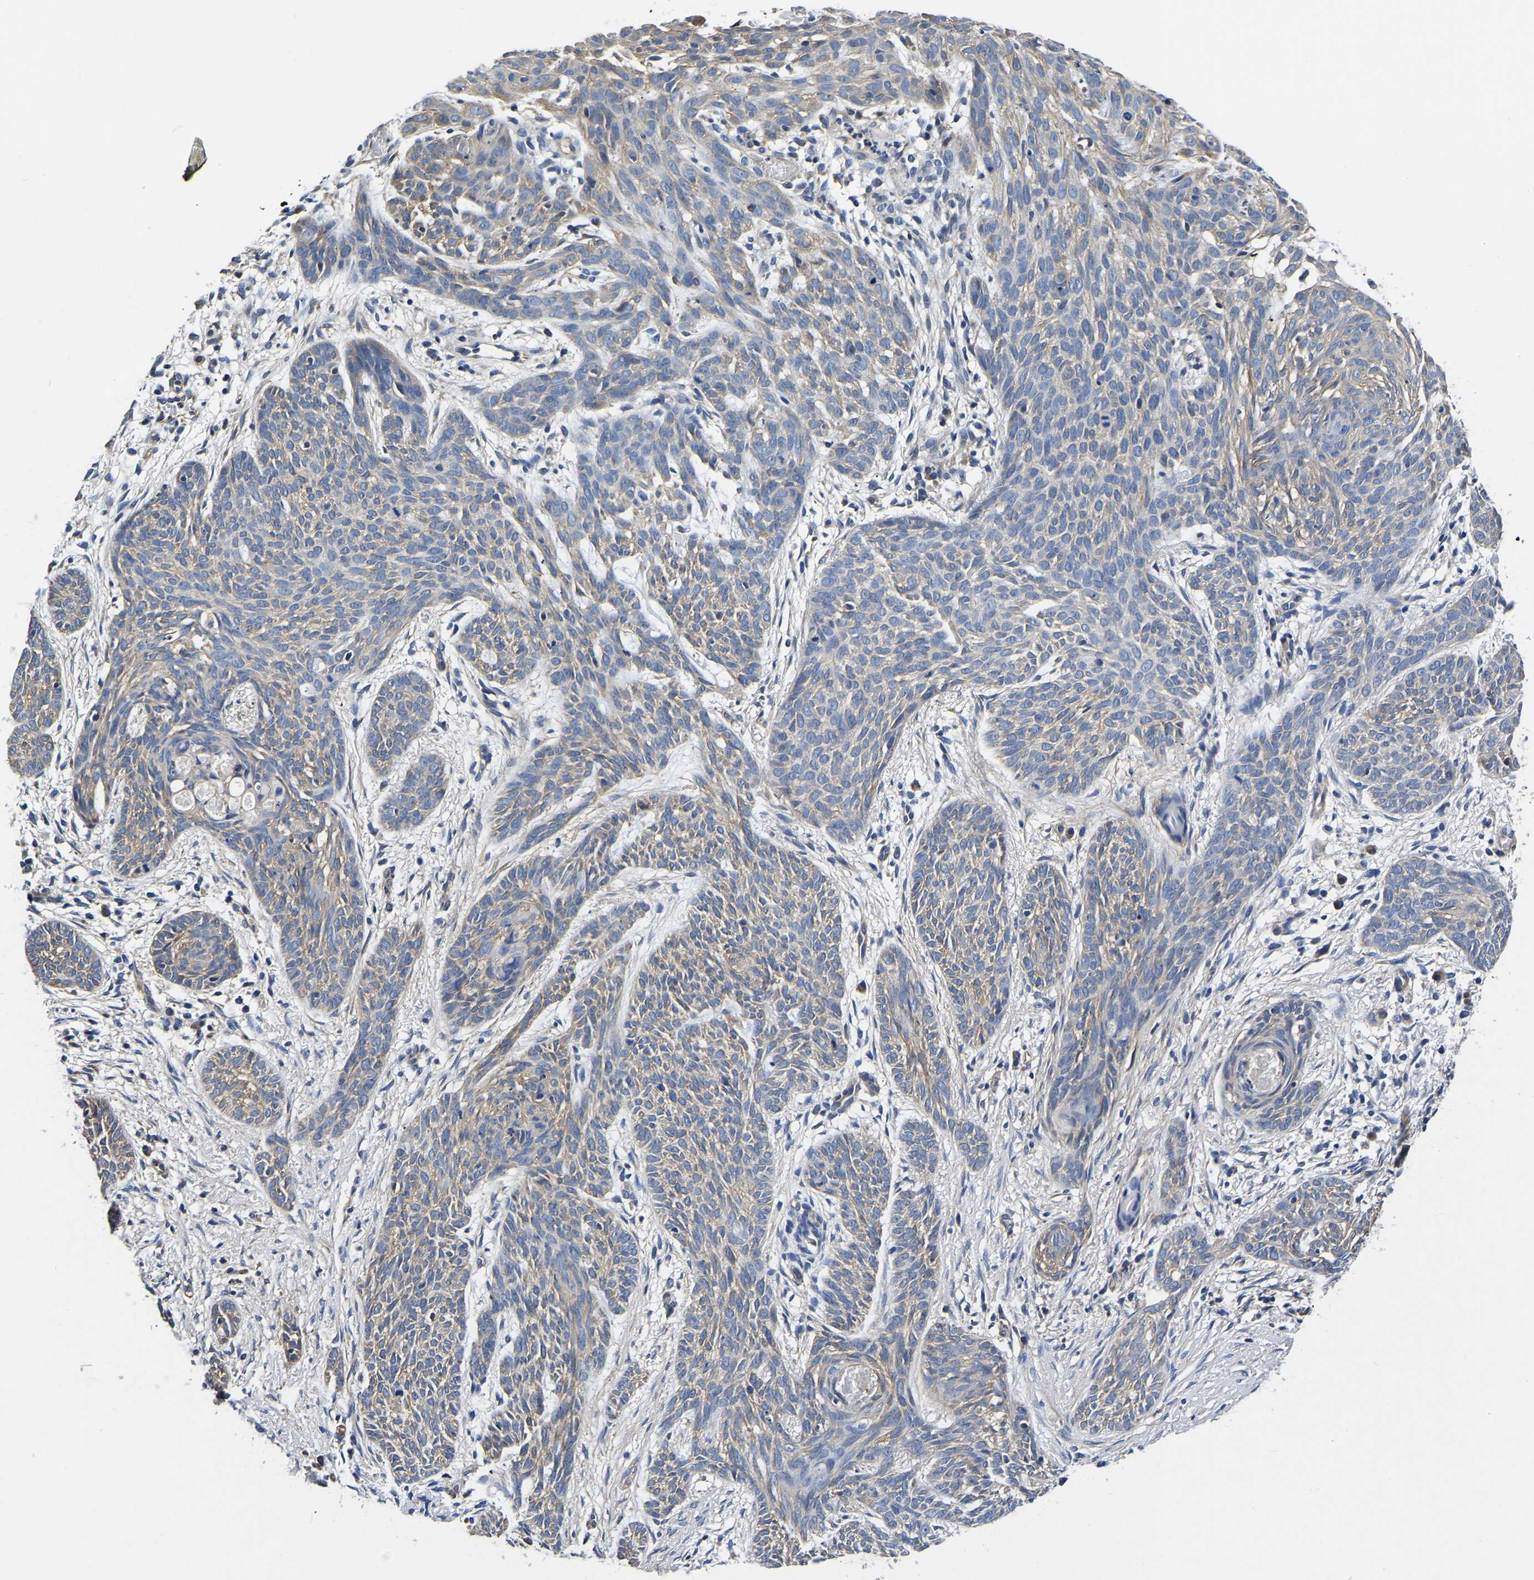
{"staining": {"intensity": "weak", "quantity": ">75%", "location": "cytoplasmic/membranous"}, "tissue": "skin cancer", "cell_type": "Tumor cells", "image_type": "cancer", "snomed": [{"axis": "morphology", "description": "Basal cell carcinoma"}, {"axis": "topography", "description": "Skin"}], "caption": "Human skin cancer (basal cell carcinoma) stained for a protein (brown) displays weak cytoplasmic/membranous positive positivity in approximately >75% of tumor cells.", "gene": "KCTD17", "patient": {"sex": "female", "age": 59}}